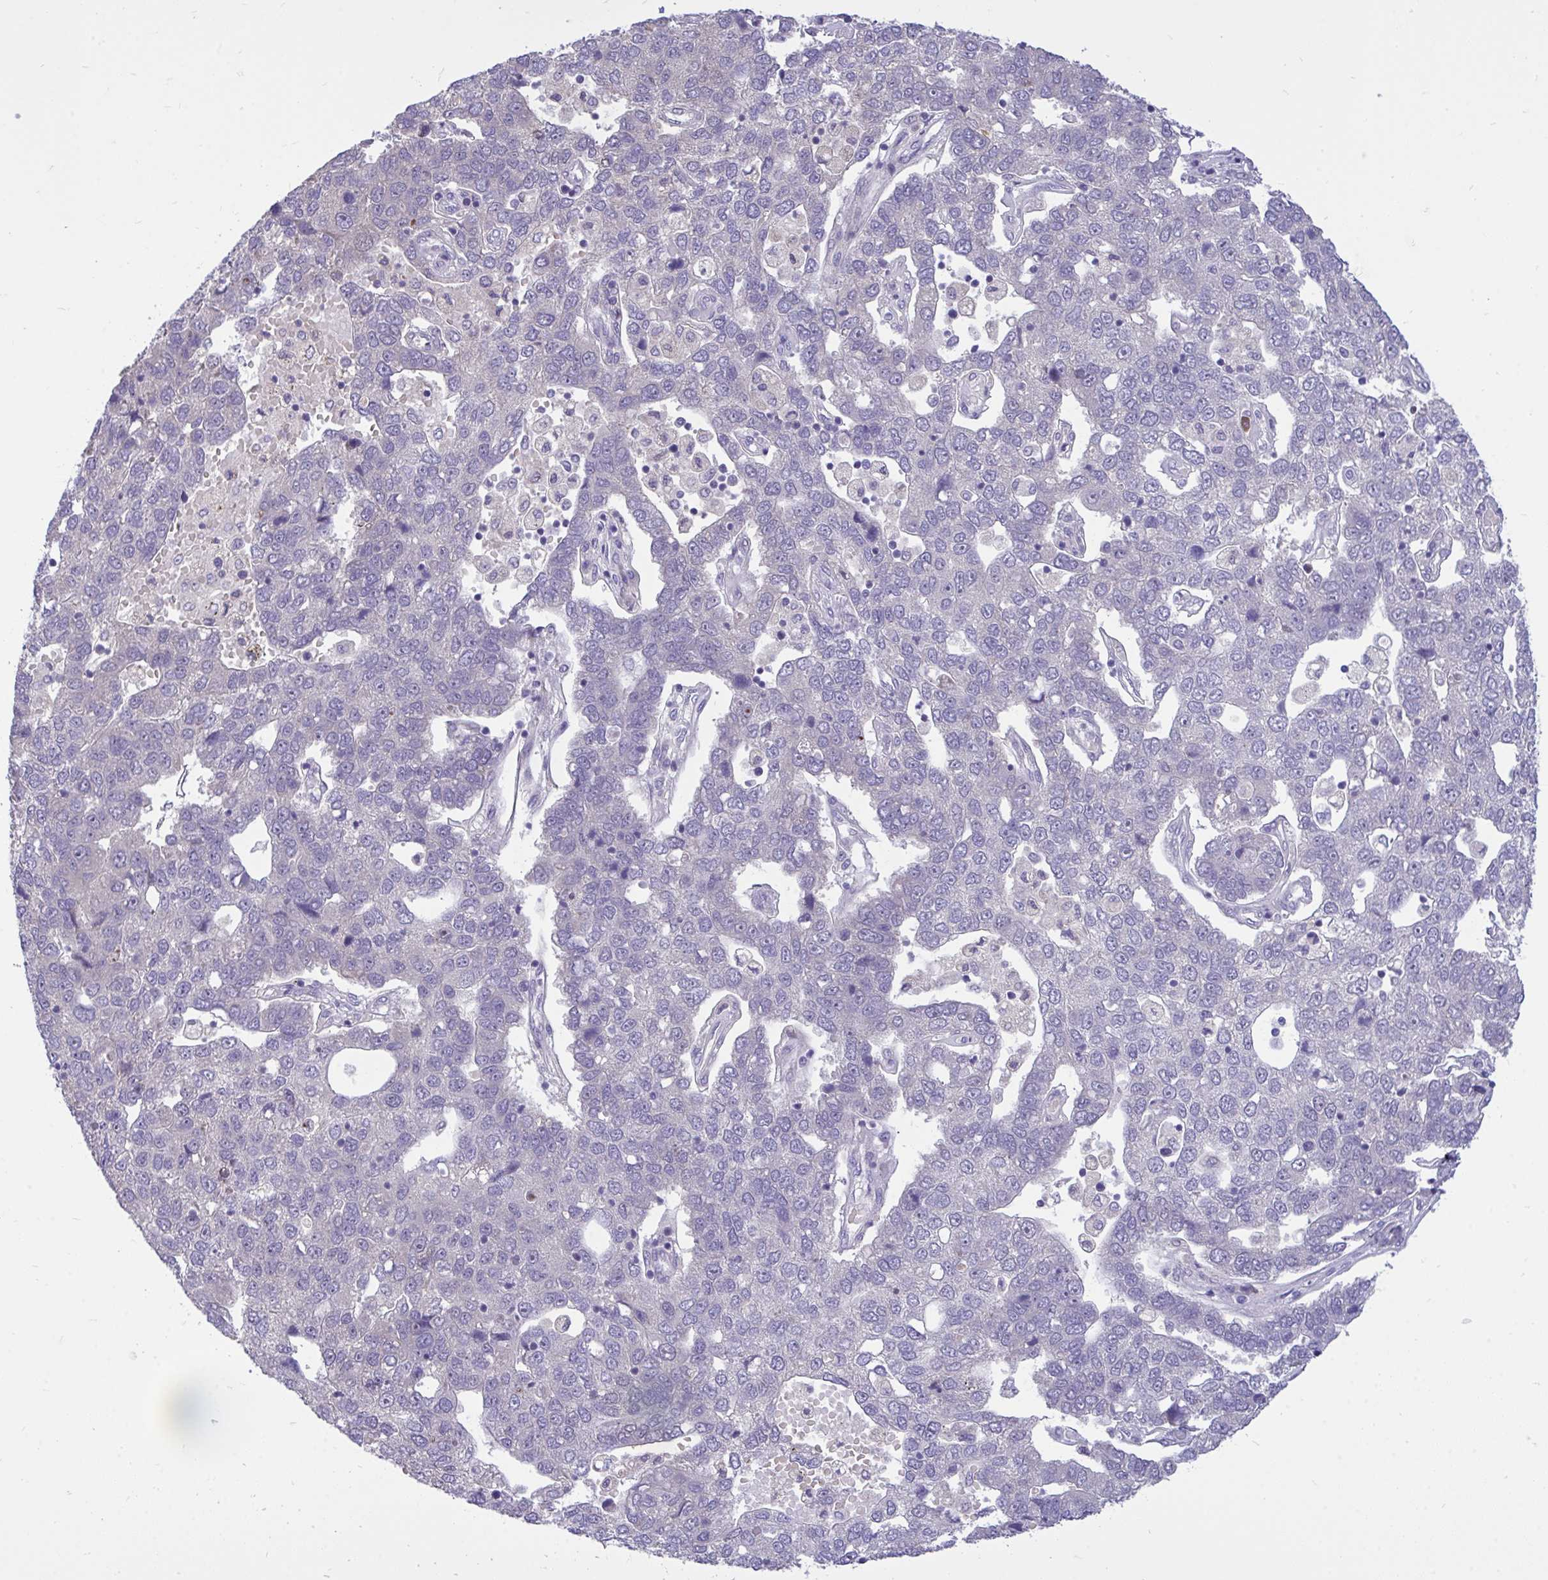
{"staining": {"intensity": "negative", "quantity": "none", "location": "none"}, "tissue": "pancreatic cancer", "cell_type": "Tumor cells", "image_type": "cancer", "snomed": [{"axis": "morphology", "description": "Adenocarcinoma, NOS"}, {"axis": "topography", "description": "Pancreas"}], "caption": "IHC photomicrograph of neoplastic tissue: pancreatic cancer stained with DAB (3,3'-diaminobenzidine) shows no significant protein expression in tumor cells. The staining was performed using DAB to visualize the protein expression in brown, while the nuclei were stained in blue with hematoxylin (Magnification: 20x).", "gene": "HMBOX1", "patient": {"sex": "female", "age": 61}}